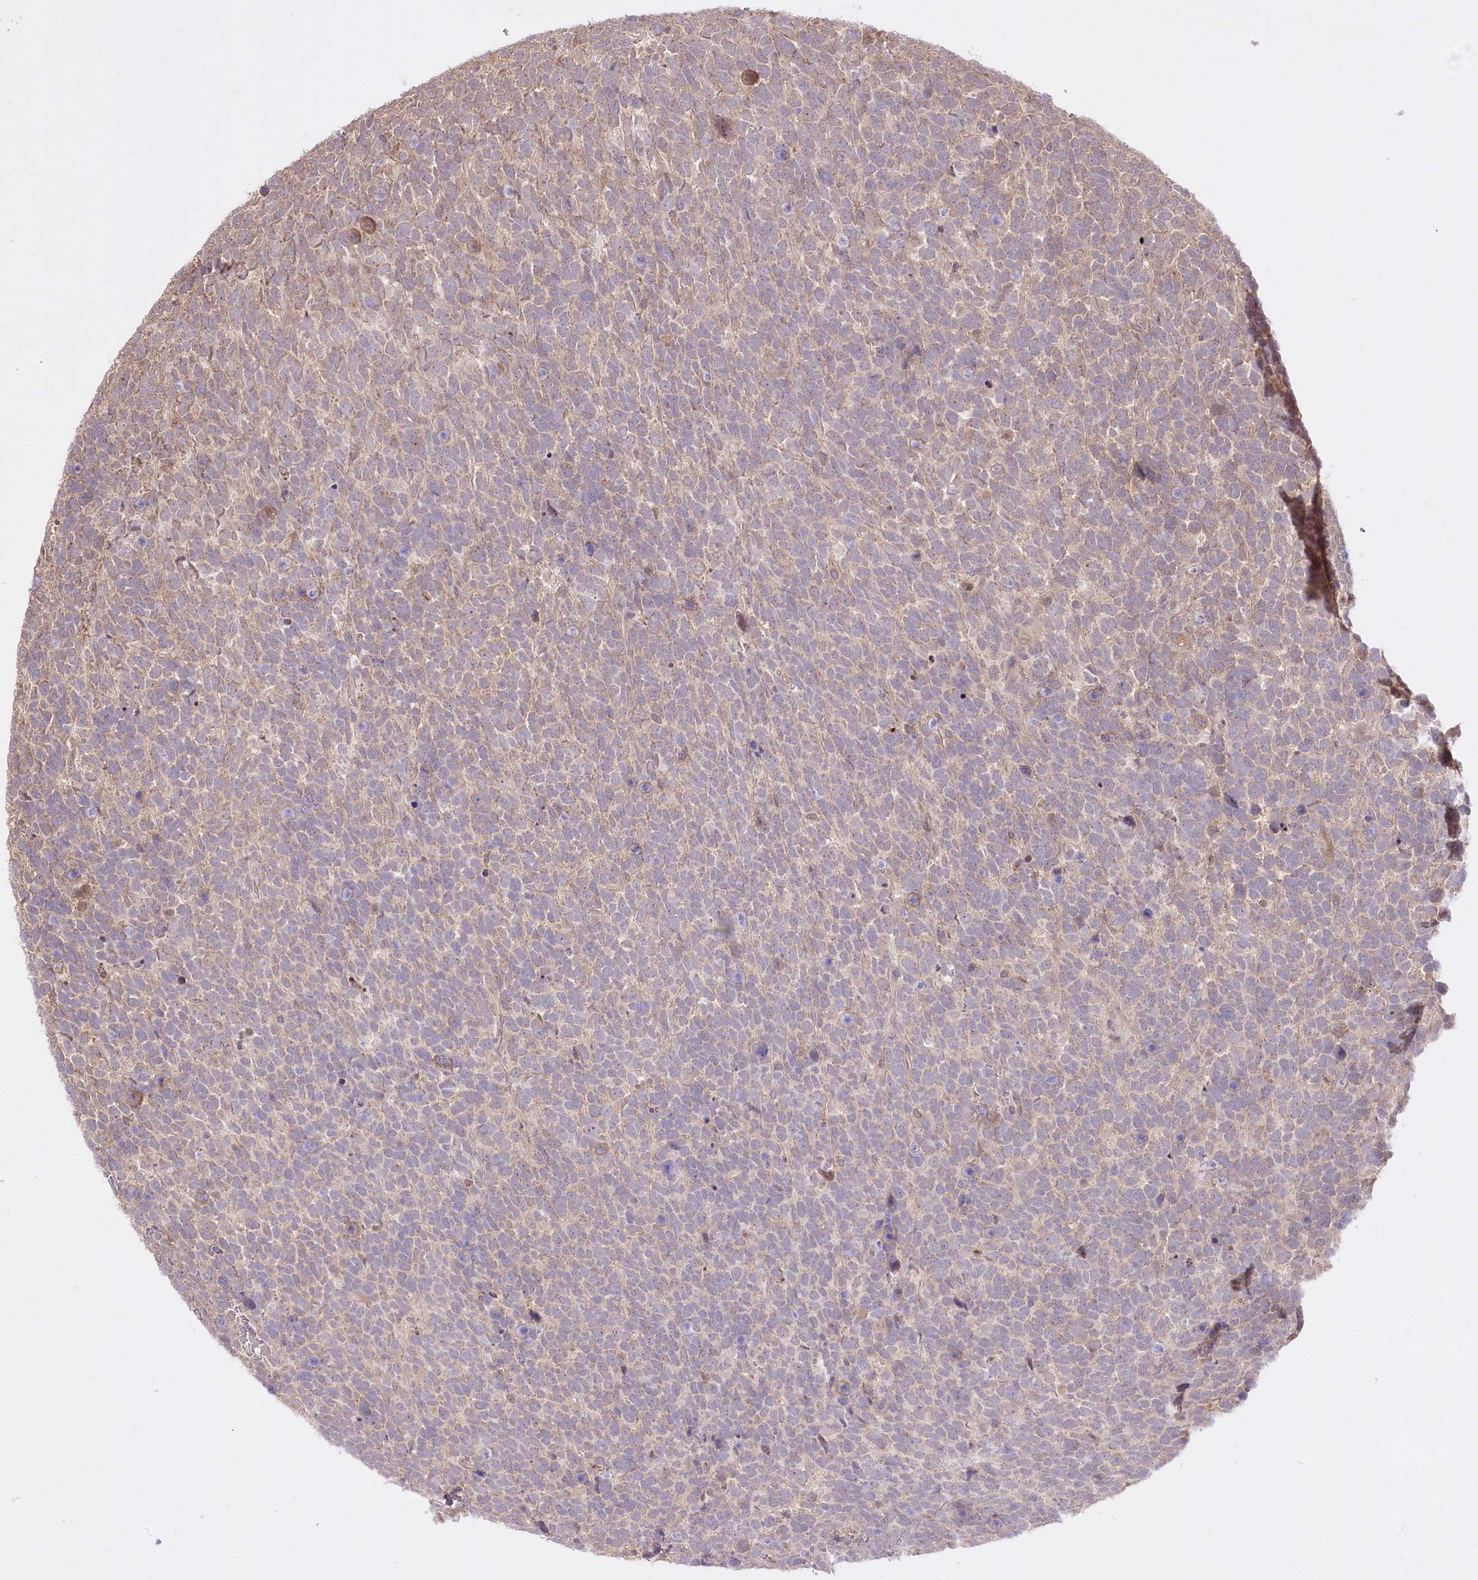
{"staining": {"intensity": "weak", "quantity": "25%-75%", "location": "cytoplasmic/membranous"}, "tissue": "urothelial cancer", "cell_type": "Tumor cells", "image_type": "cancer", "snomed": [{"axis": "morphology", "description": "Urothelial carcinoma, High grade"}, {"axis": "topography", "description": "Urinary bladder"}], "caption": "Brown immunohistochemical staining in human urothelial cancer demonstrates weak cytoplasmic/membranous expression in about 25%-75% of tumor cells. (DAB (3,3'-diaminobenzidine) = brown stain, brightfield microscopy at high magnification).", "gene": "HELT", "patient": {"sex": "female", "age": 82}}